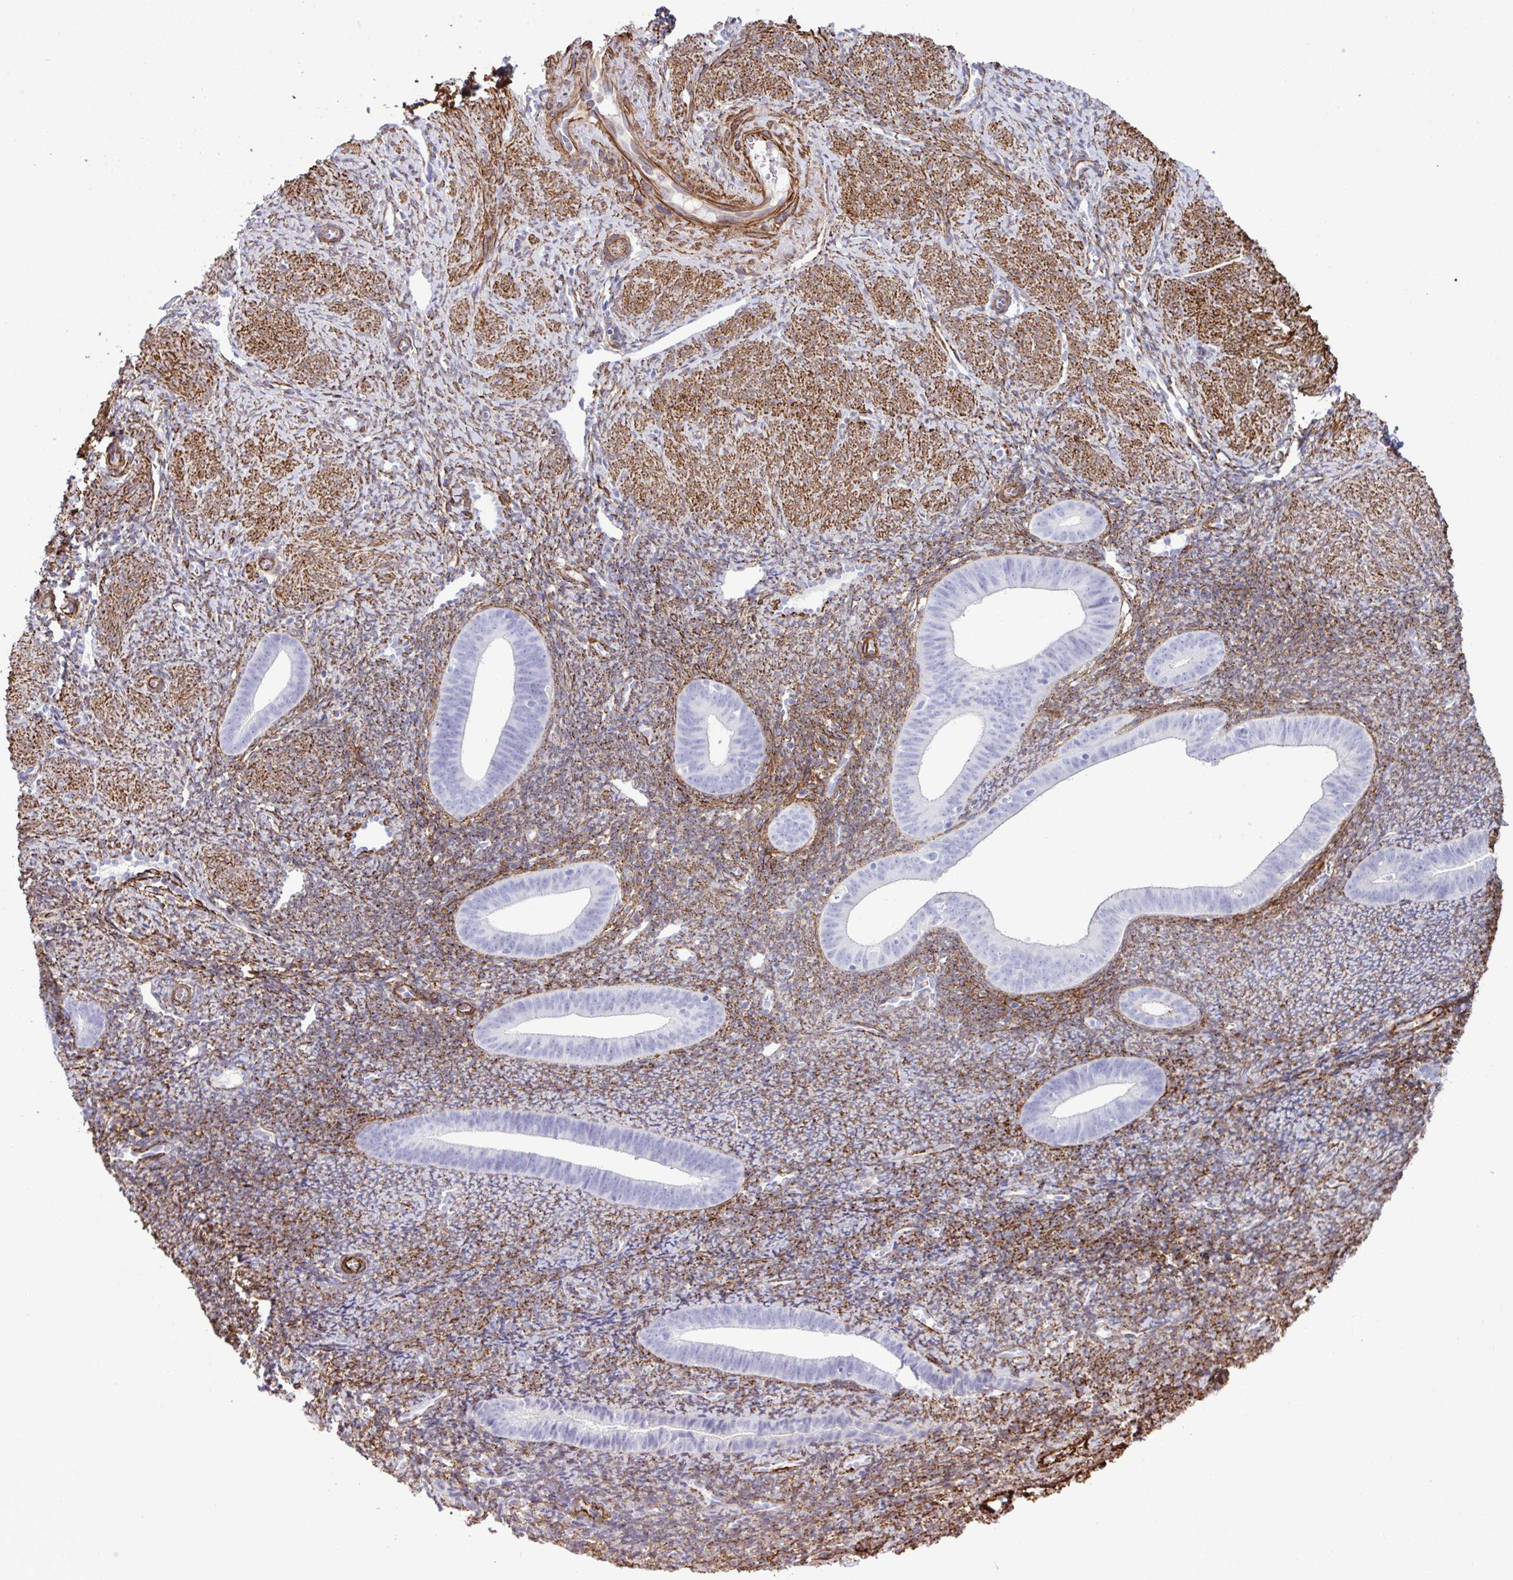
{"staining": {"intensity": "negative", "quantity": "none", "location": "none"}, "tissue": "endometrium", "cell_type": "Cells in endometrial stroma", "image_type": "normal", "snomed": [{"axis": "morphology", "description": "Normal tissue, NOS"}, {"axis": "topography", "description": "Endometrium"}], "caption": "Cells in endometrial stroma are negative for brown protein staining in normal endometrium.", "gene": "SYNPO2L", "patient": {"sex": "female", "age": 39}}